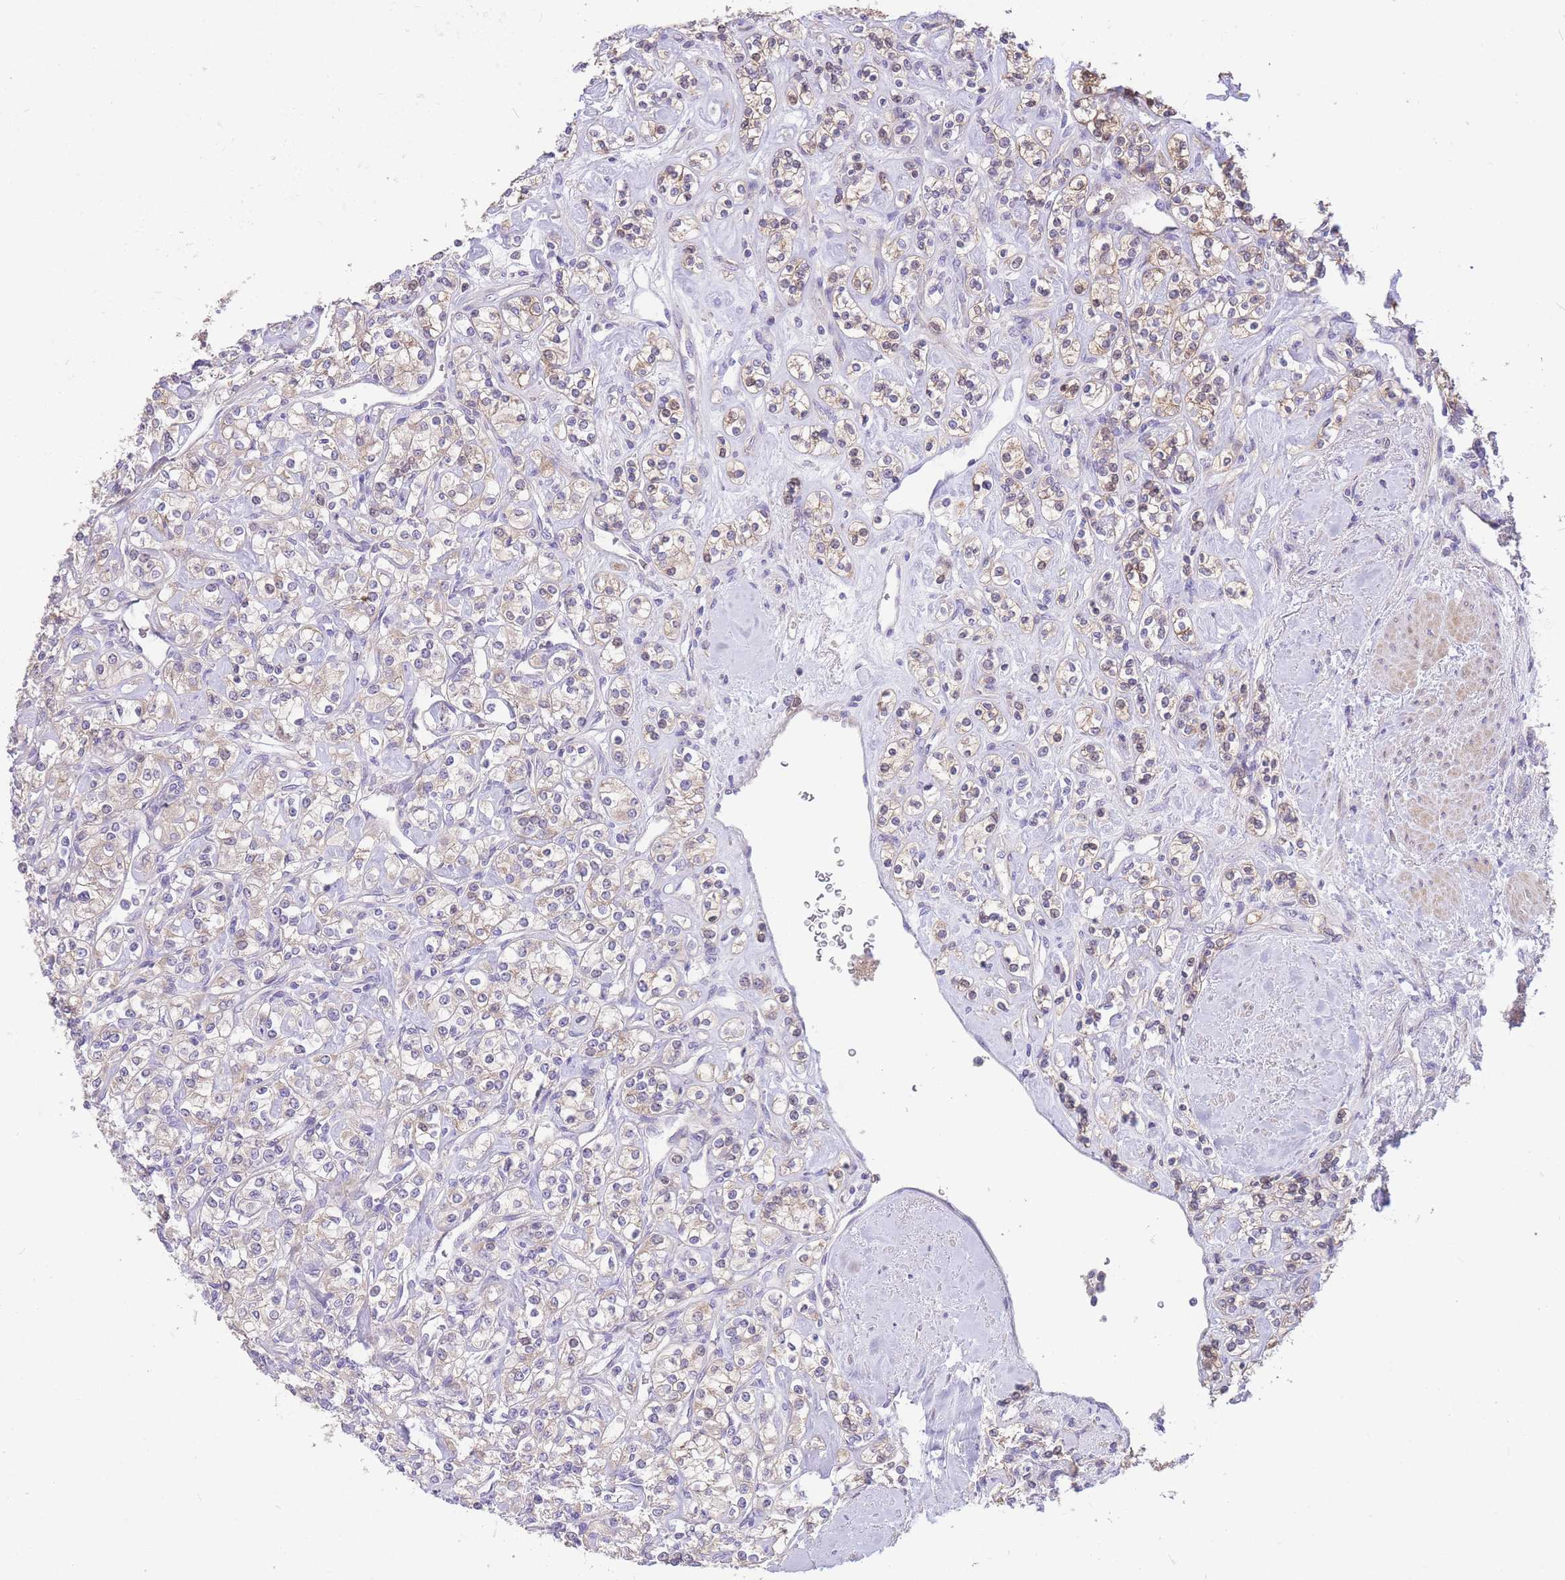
{"staining": {"intensity": "weak", "quantity": "25%-75%", "location": "cytoplasmic/membranous,nuclear"}, "tissue": "renal cancer", "cell_type": "Tumor cells", "image_type": "cancer", "snomed": [{"axis": "morphology", "description": "Adenocarcinoma, NOS"}, {"axis": "topography", "description": "Kidney"}], "caption": "DAB (3,3'-diaminobenzidine) immunohistochemical staining of human renal adenocarcinoma reveals weak cytoplasmic/membranous and nuclear protein expression in approximately 25%-75% of tumor cells.", "gene": "OR5T1", "patient": {"sex": "male", "age": 77}}